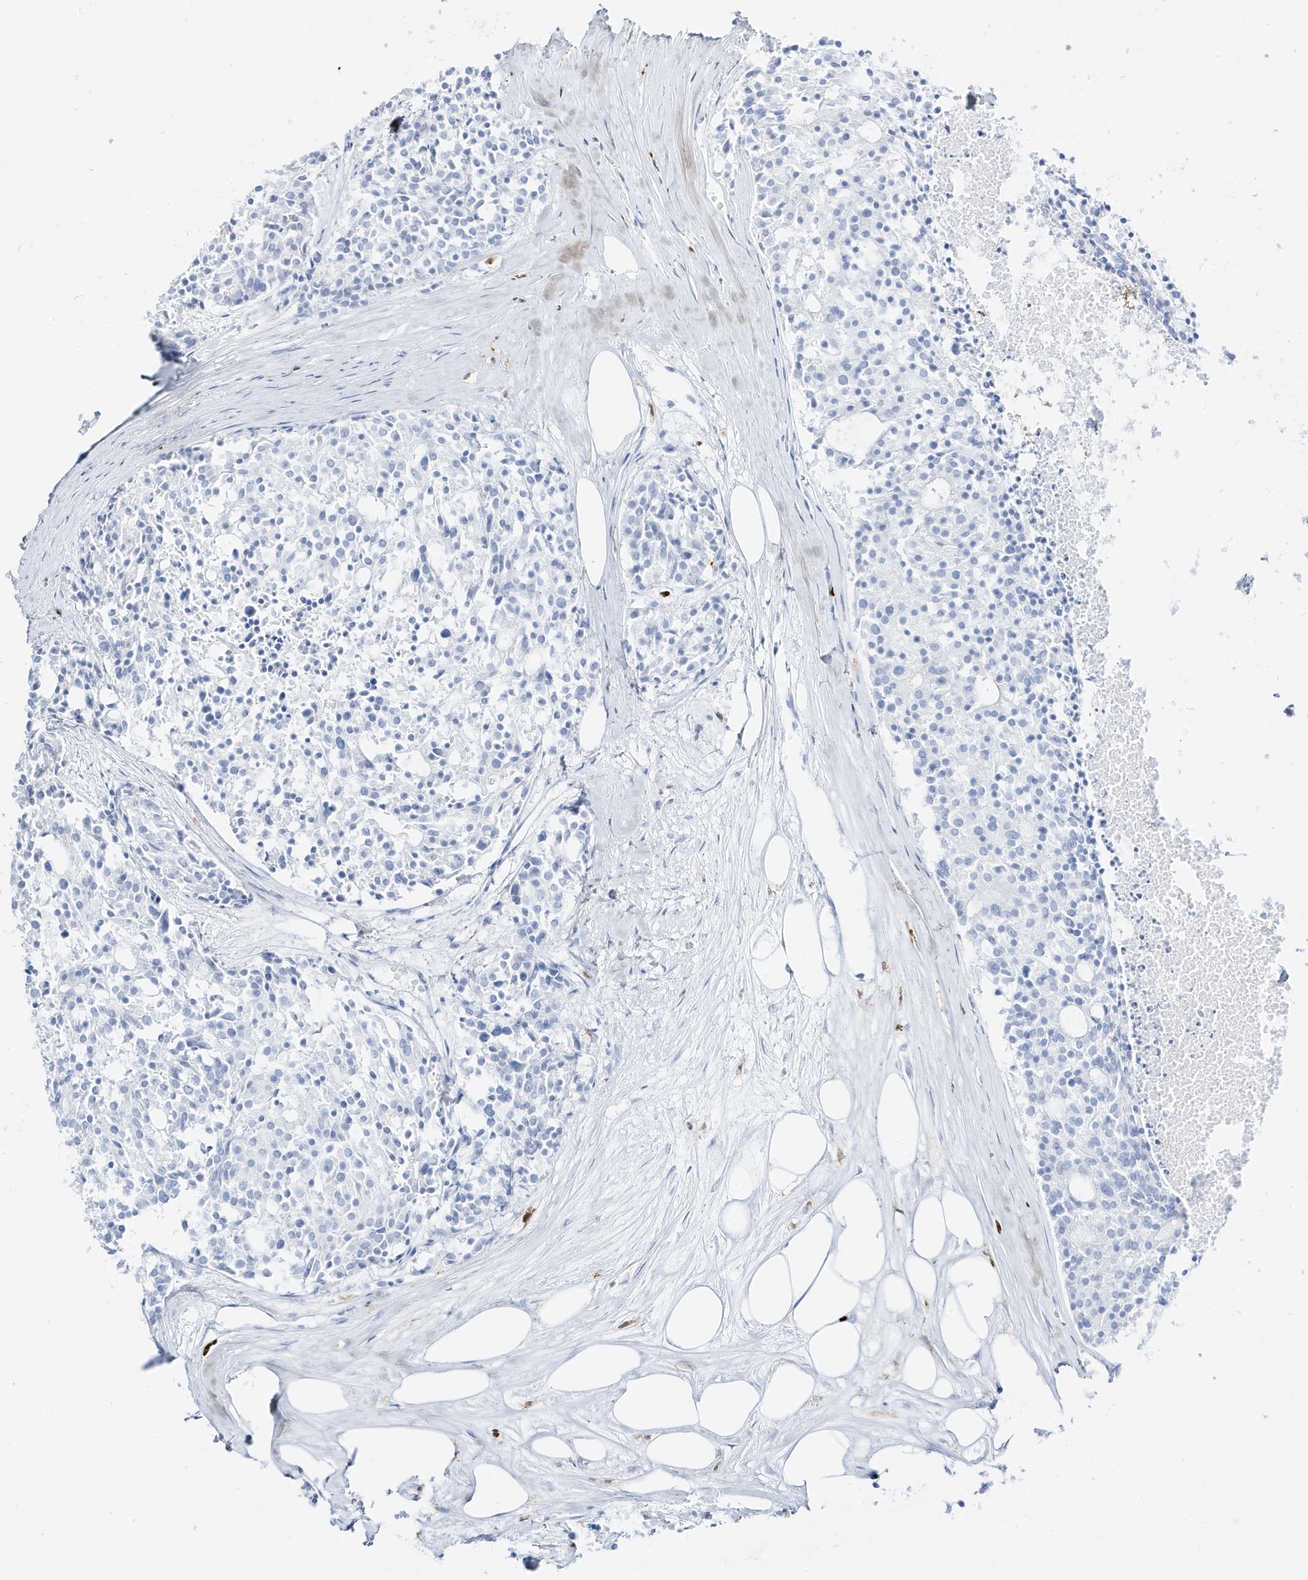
{"staining": {"intensity": "negative", "quantity": "none", "location": "none"}, "tissue": "carcinoid", "cell_type": "Tumor cells", "image_type": "cancer", "snomed": [{"axis": "morphology", "description": "Carcinoid, malignant, NOS"}, {"axis": "topography", "description": "Pancreas"}], "caption": "IHC photomicrograph of neoplastic tissue: carcinoid (malignant) stained with DAB (3,3'-diaminobenzidine) demonstrates no significant protein positivity in tumor cells. (Brightfield microscopy of DAB immunohistochemistry (IHC) at high magnification).", "gene": "MNDA", "patient": {"sex": "female", "age": 54}}